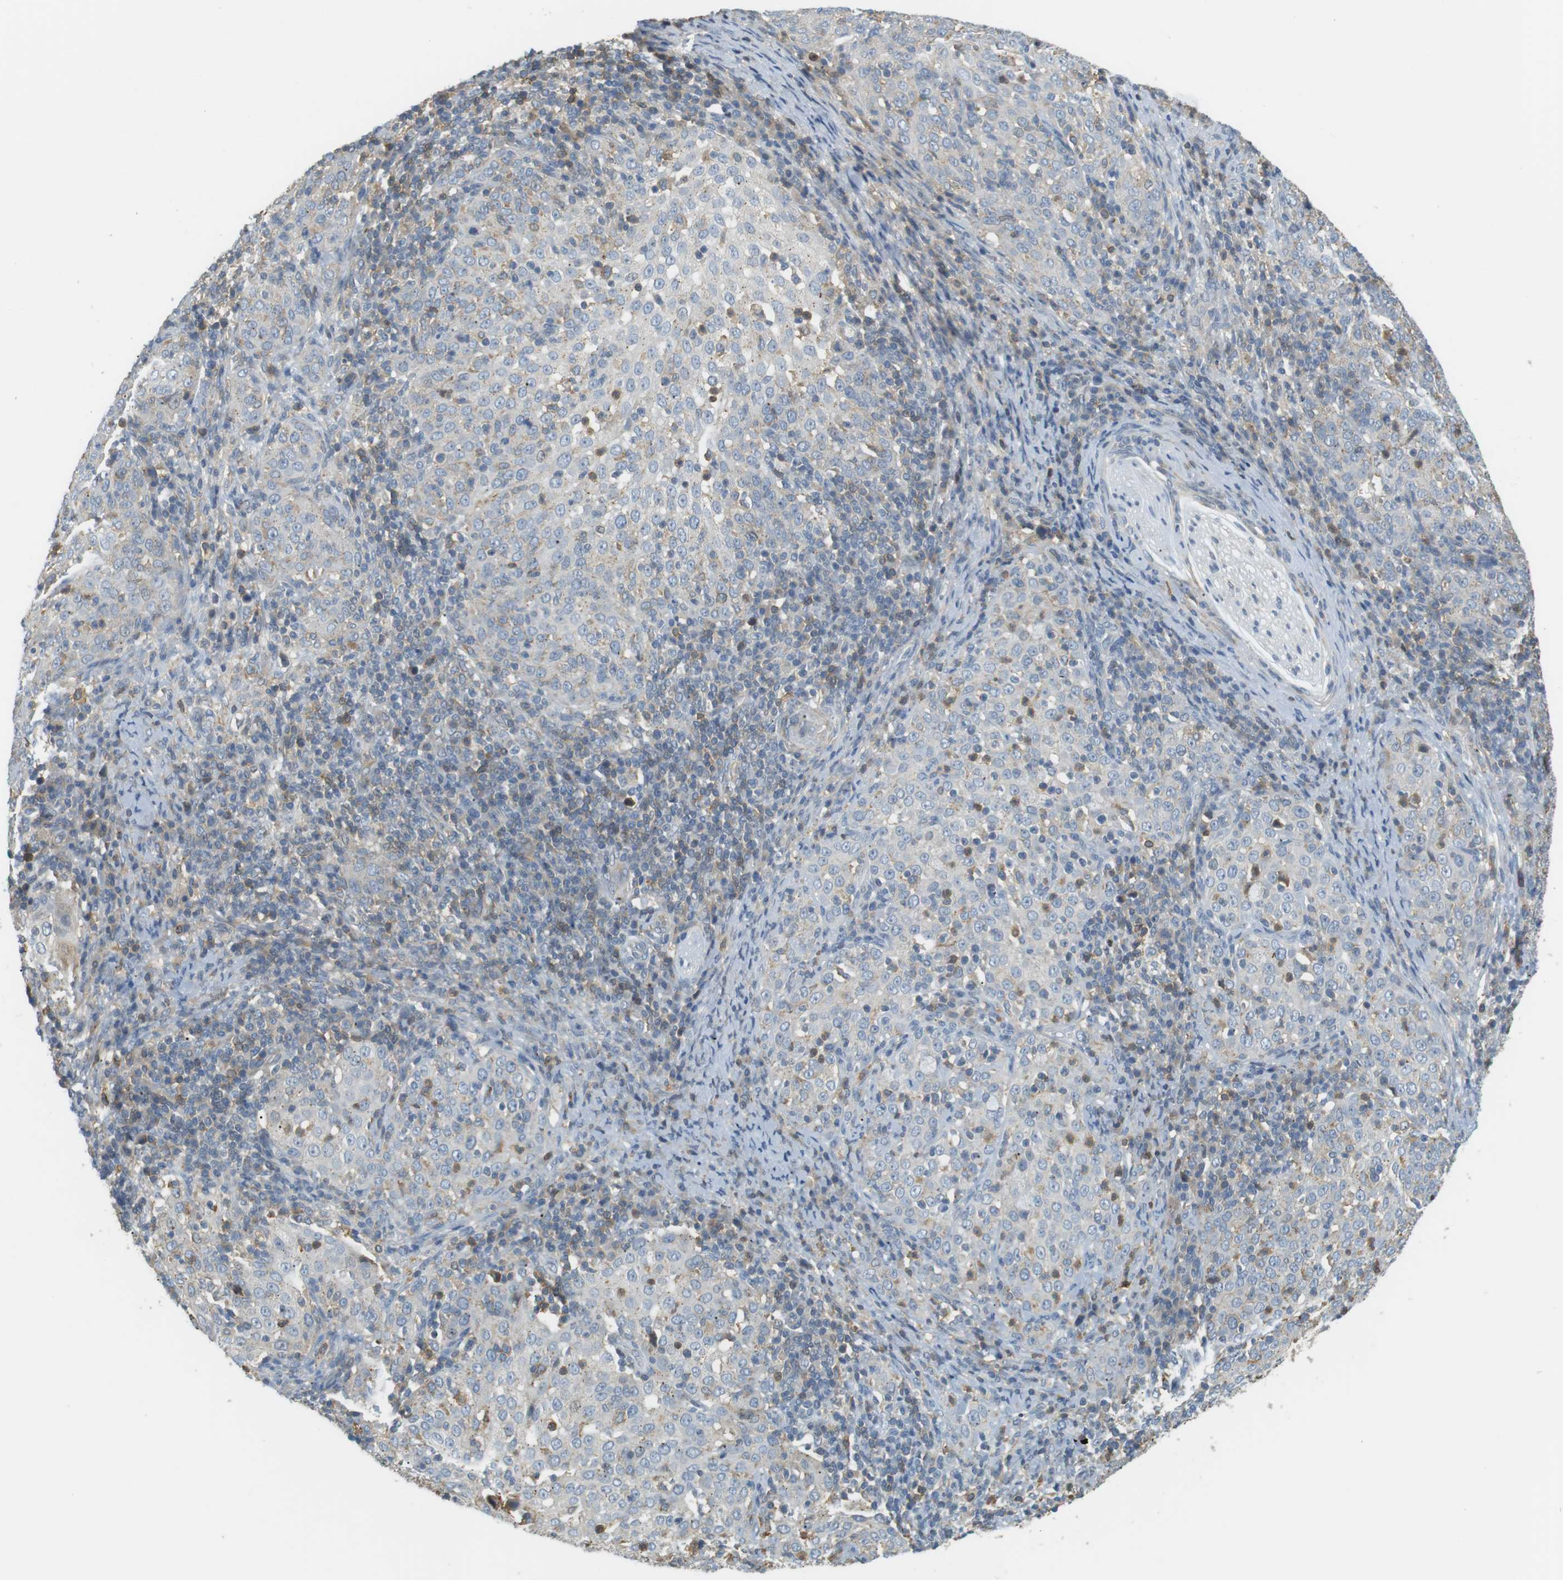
{"staining": {"intensity": "negative", "quantity": "none", "location": "none"}, "tissue": "cervical cancer", "cell_type": "Tumor cells", "image_type": "cancer", "snomed": [{"axis": "morphology", "description": "Squamous cell carcinoma, NOS"}, {"axis": "topography", "description": "Cervix"}], "caption": "IHC of cervical cancer (squamous cell carcinoma) displays no expression in tumor cells.", "gene": "P2RY1", "patient": {"sex": "female", "age": 51}}